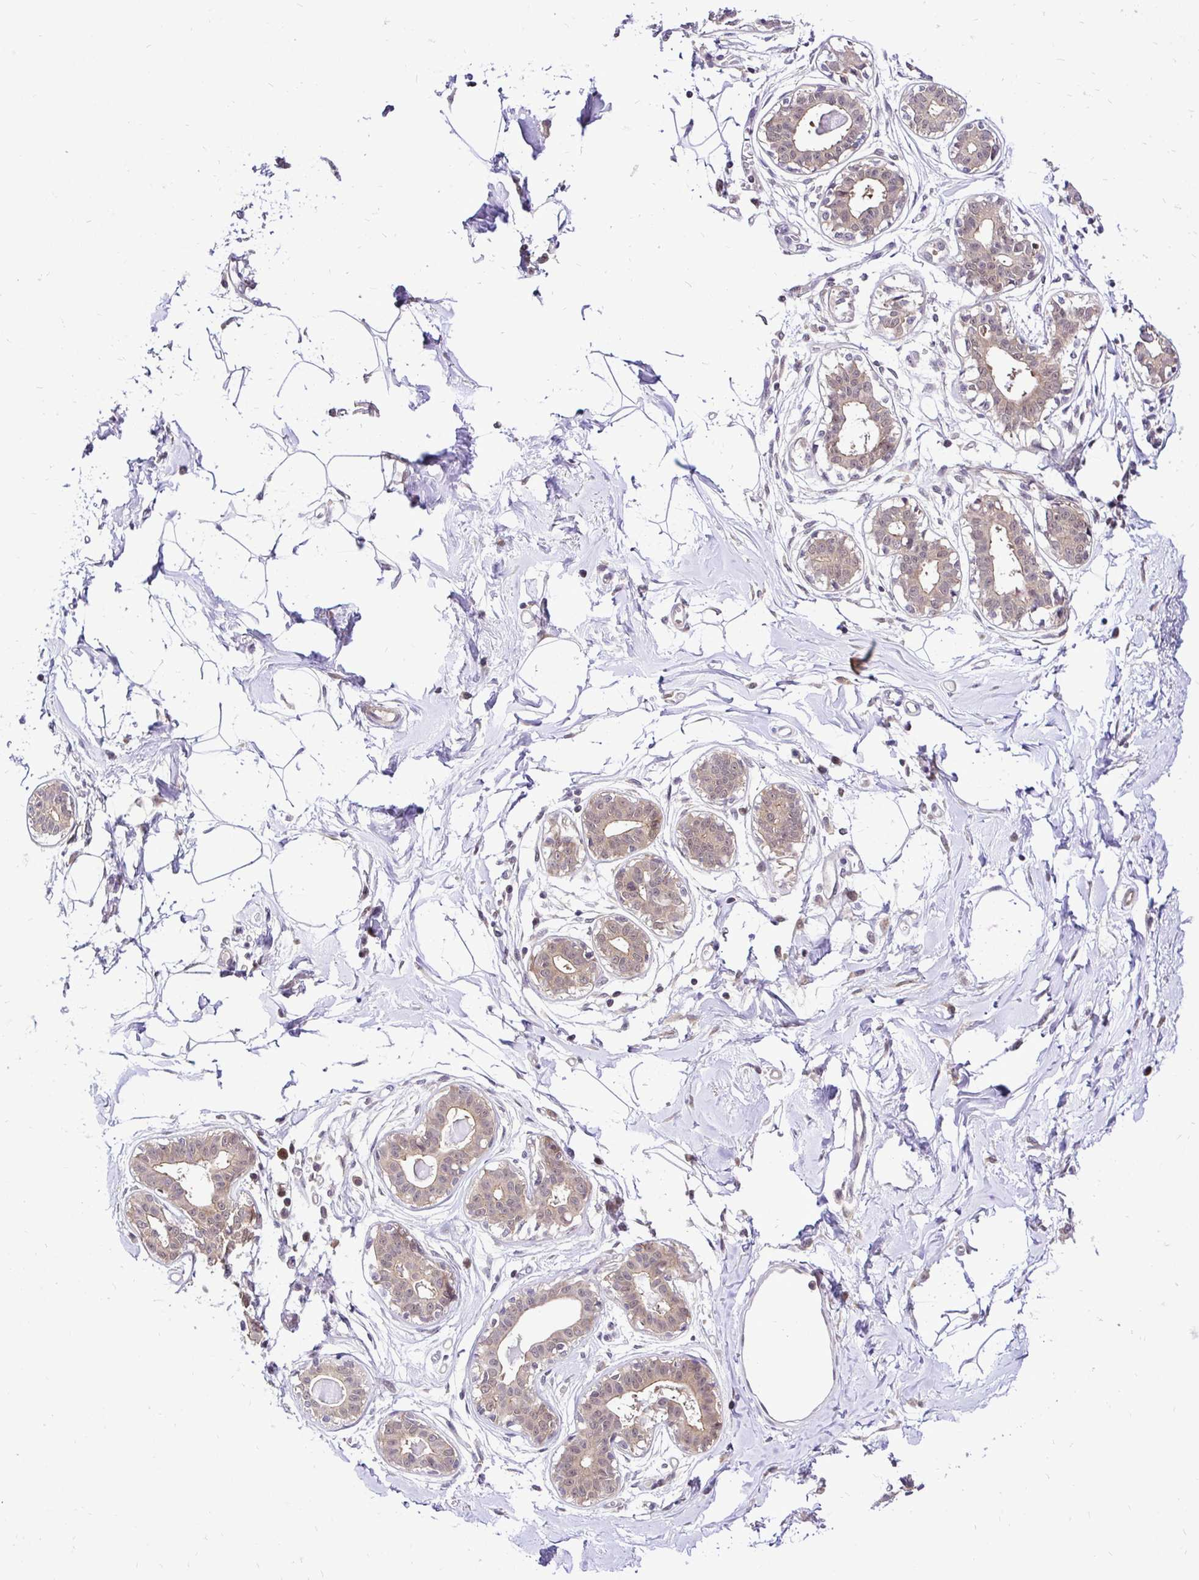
{"staining": {"intensity": "negative", "quantity": "none", "location": "none"}, "tissue": "breast", "cell_type": "Adipocytes", "image_type": "normal", "snomed": [{"axis": "morphology", "description": "Normal tissue, NOS"}, {"axis": "topography", "description": "Breast"}], "caption": "There is no significant expression in adipocytes of breast. (Immunohistochemistry (ihc), brightfield microscopy, high magnification).", "gene": "UBE2M", "patient": {"sex": "female", "age": 45}}